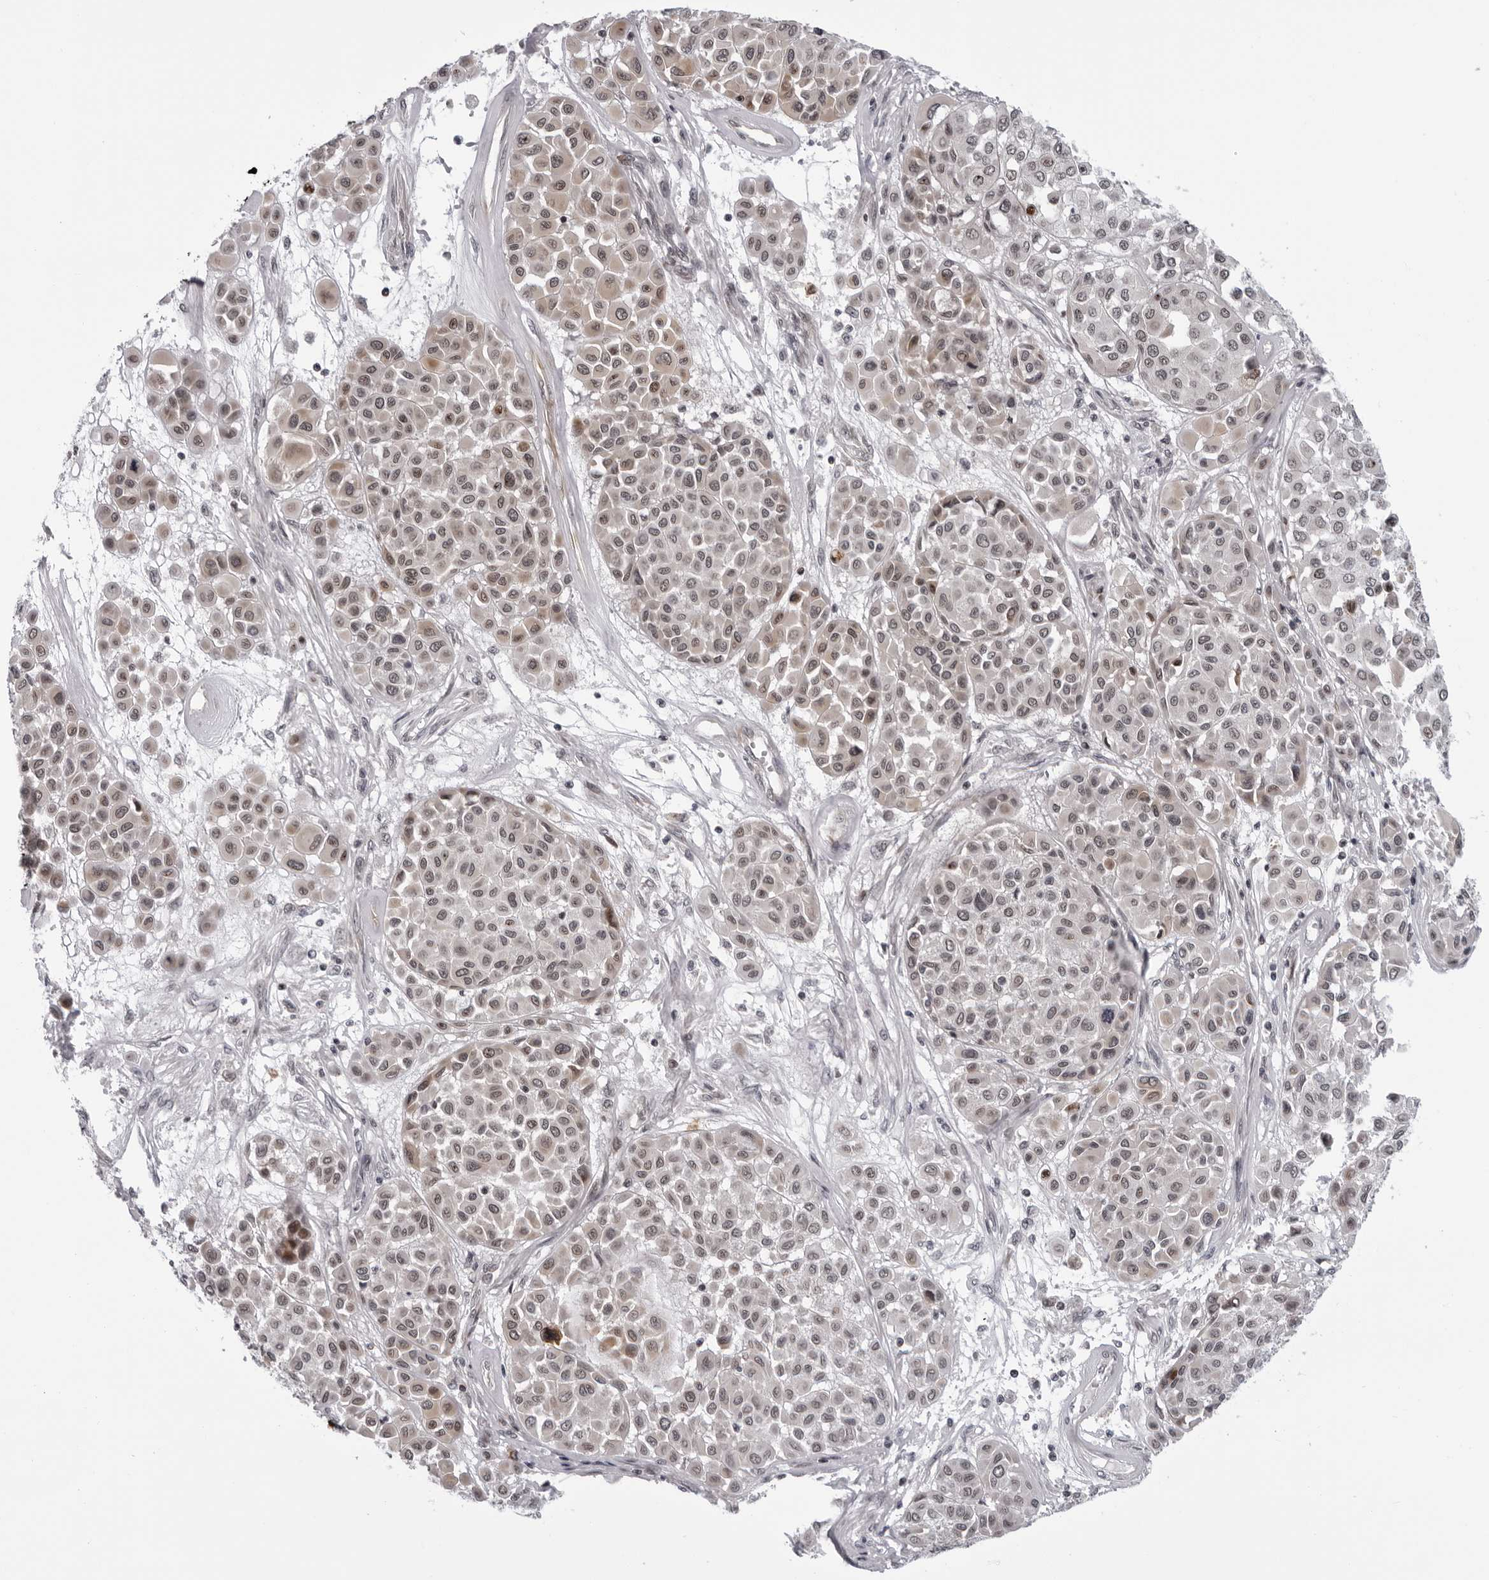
{"staining": {"intensity": "weak", "quantity": "25%-75%", "location": "cytoplasmic/membranous,nuclear"}, "tissue": "melanoma", "cell_type": "Tumor cells", "image_type": "cancer", "snomed": [{"axis": "morphology", "description": "Malignant melanoma, Metastatic site"}, {"axis": "topography", "description": "Soft tissue"}], "caption": "Immunohistochemical staining of melanoma displays weak cytoplasmic/membranous and nuclear protein expression in approximately 25%-75% of tumor cells. (DAB (3,3'-diaminobenzidine) IHC with brightfield microscopy, high magnification).", "gene": "GCSAML", "patient": {"sex": "male", "age": 41}}